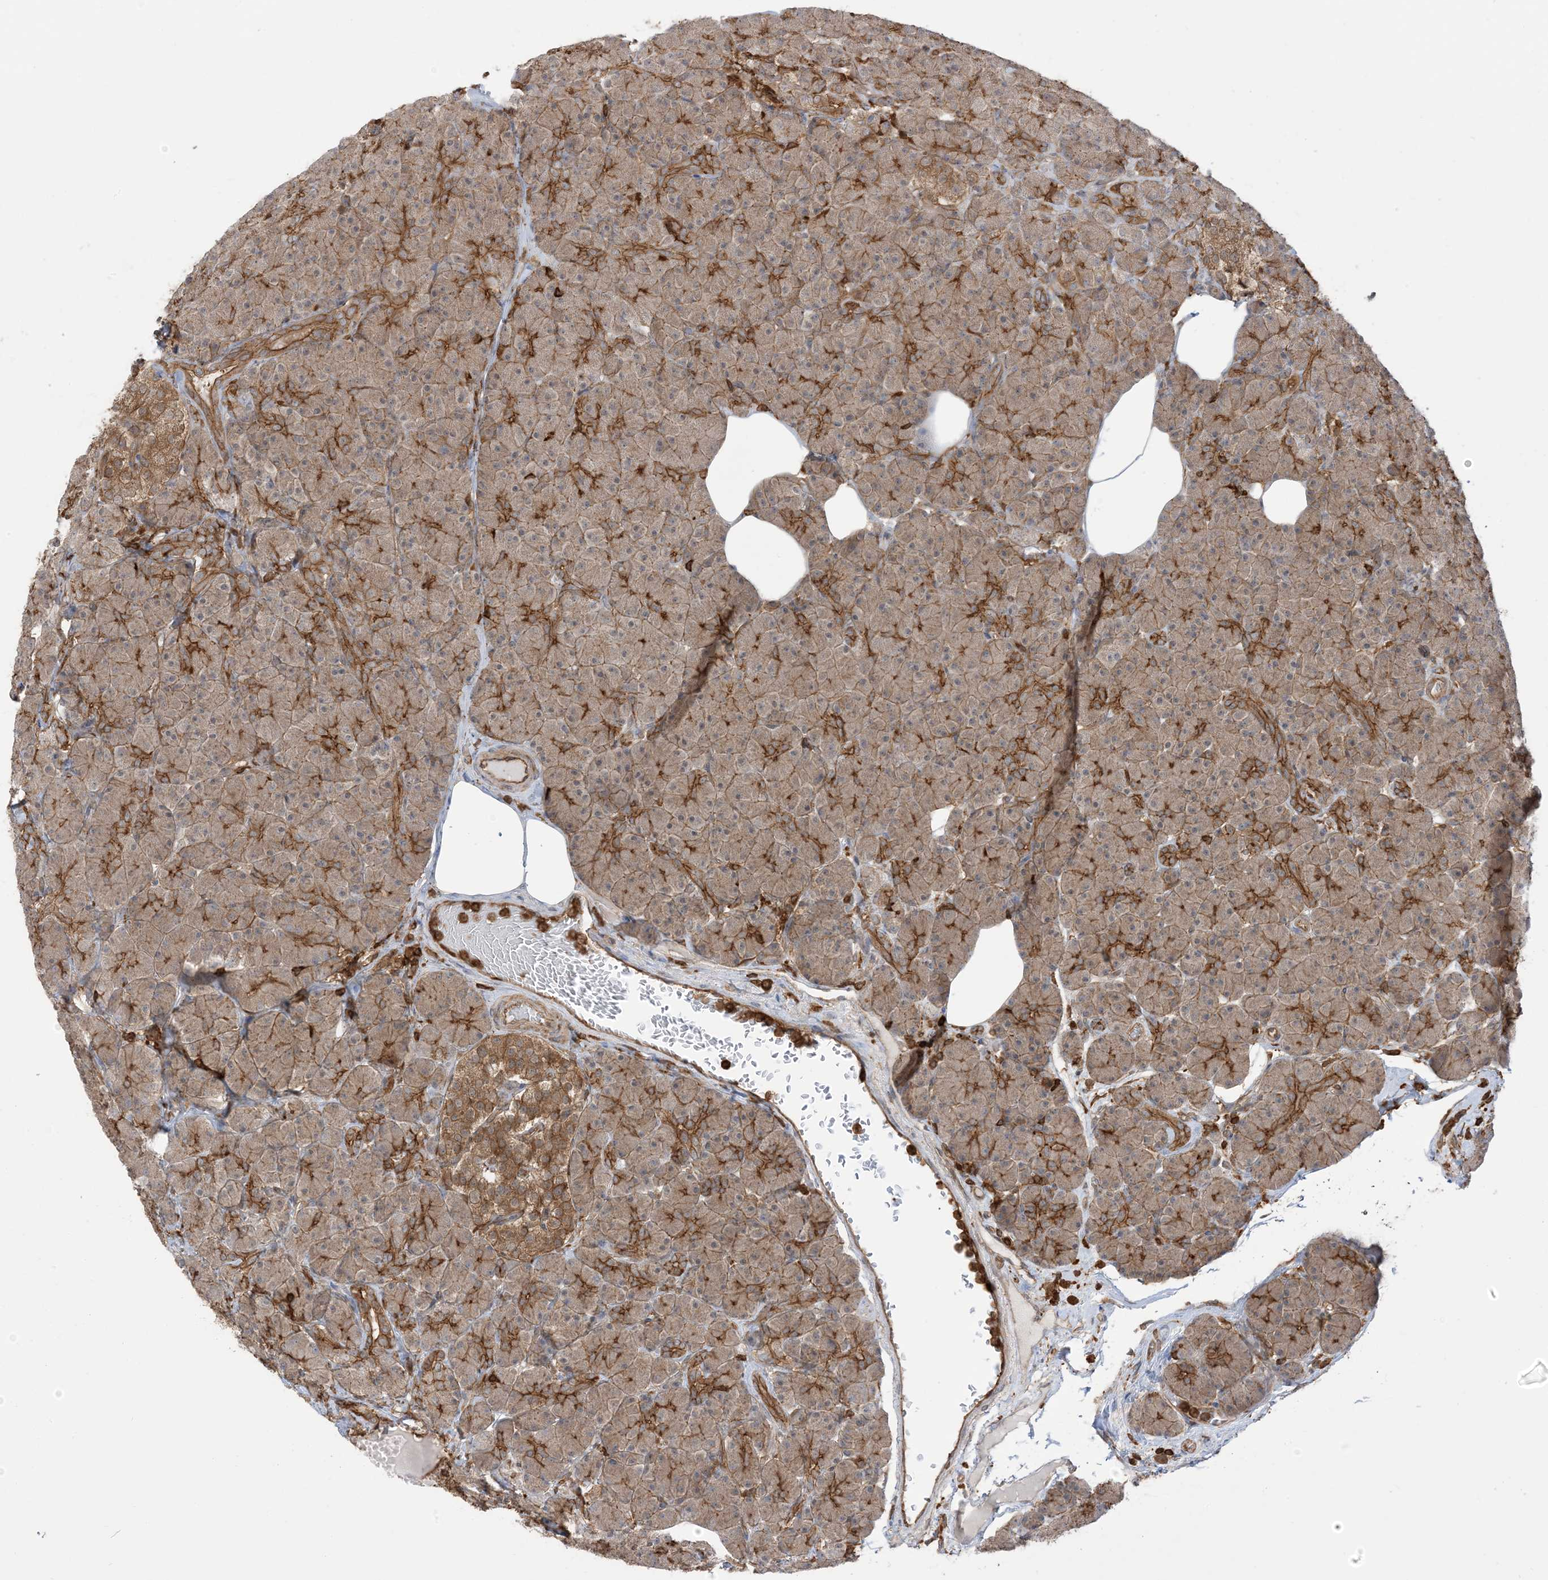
{"staining": {"intensity": "moderate", "quantity": ">75%", "location": "cytoplasmic/membranous"}, "tissue": "pancreas", "cell_type": "Exocrine glandular cells", "image_type": "normal", "snomed": [{"axis": "morphology", "description": "Normal tissue, NOS"}, {"axis": "topography", "description": "Pancreas"}], "caption": "Exocrine glandular cells reveal medium levels of moderate cytoplasmic/membranous expression in approximately >75% of cells in unremarkable pancreas.", "gene": "CAPZB", "patient": {"sex": "female", "age": 43}}